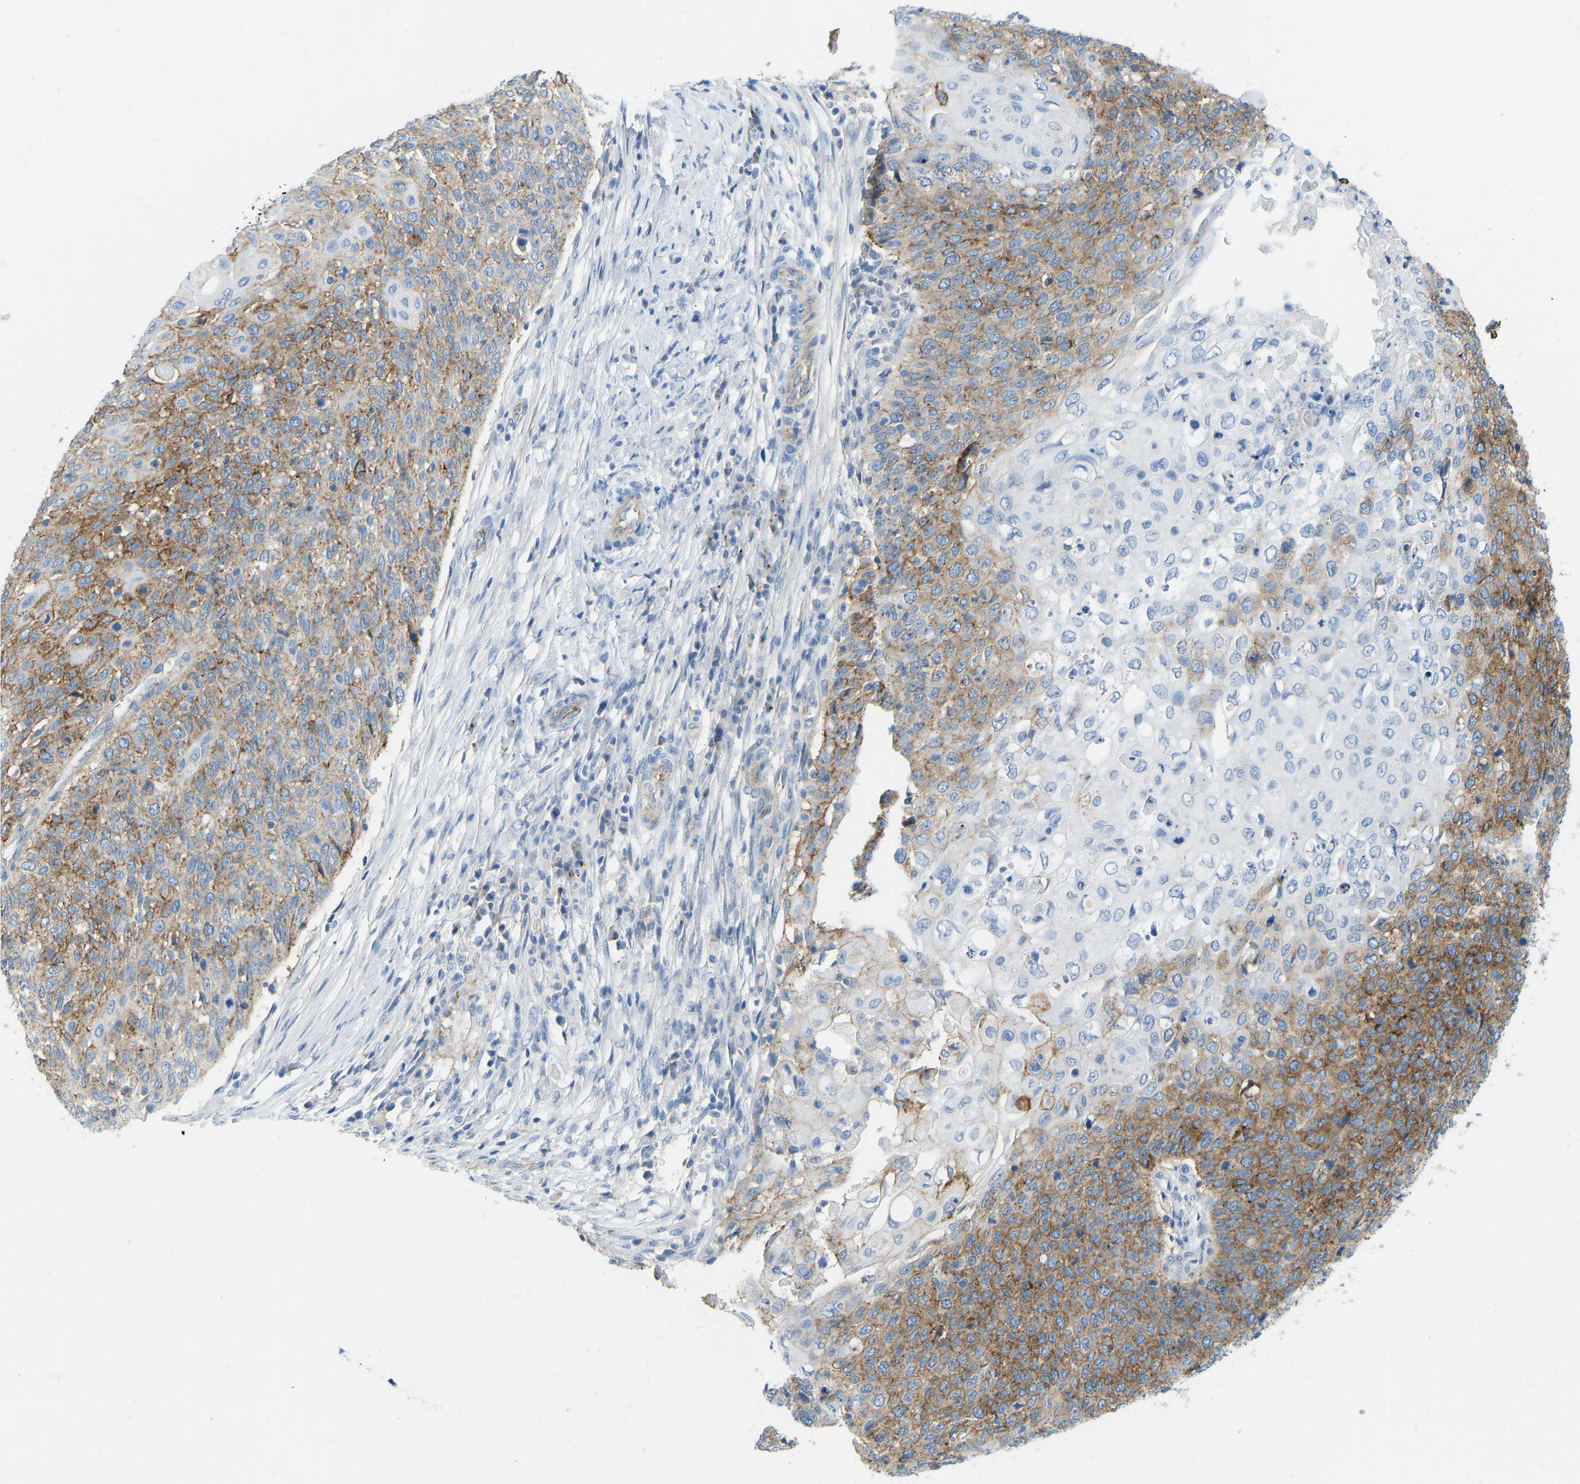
{"staining": {"intensity": "moderate", "quantity": ">75%", "location": "cytoplasmic/membranous"}, "tissue": "cervical cancer", "cell_type": "Tumor cells", "image_type": "cancer", "snomed": [{"axis": "morphology", "description": "Squamous cell carcinoma, NOS"}, {"axis": "topography", "description": "Cervix"}], "caption": "This is an image of IHC staining of cervical squamous cell carcinoma, which shows moderate expression in the cytoplasmic/membranous of tumor cells.", "gene": "ATP1A1", "patient": {"sex": "female", "age": 39}}